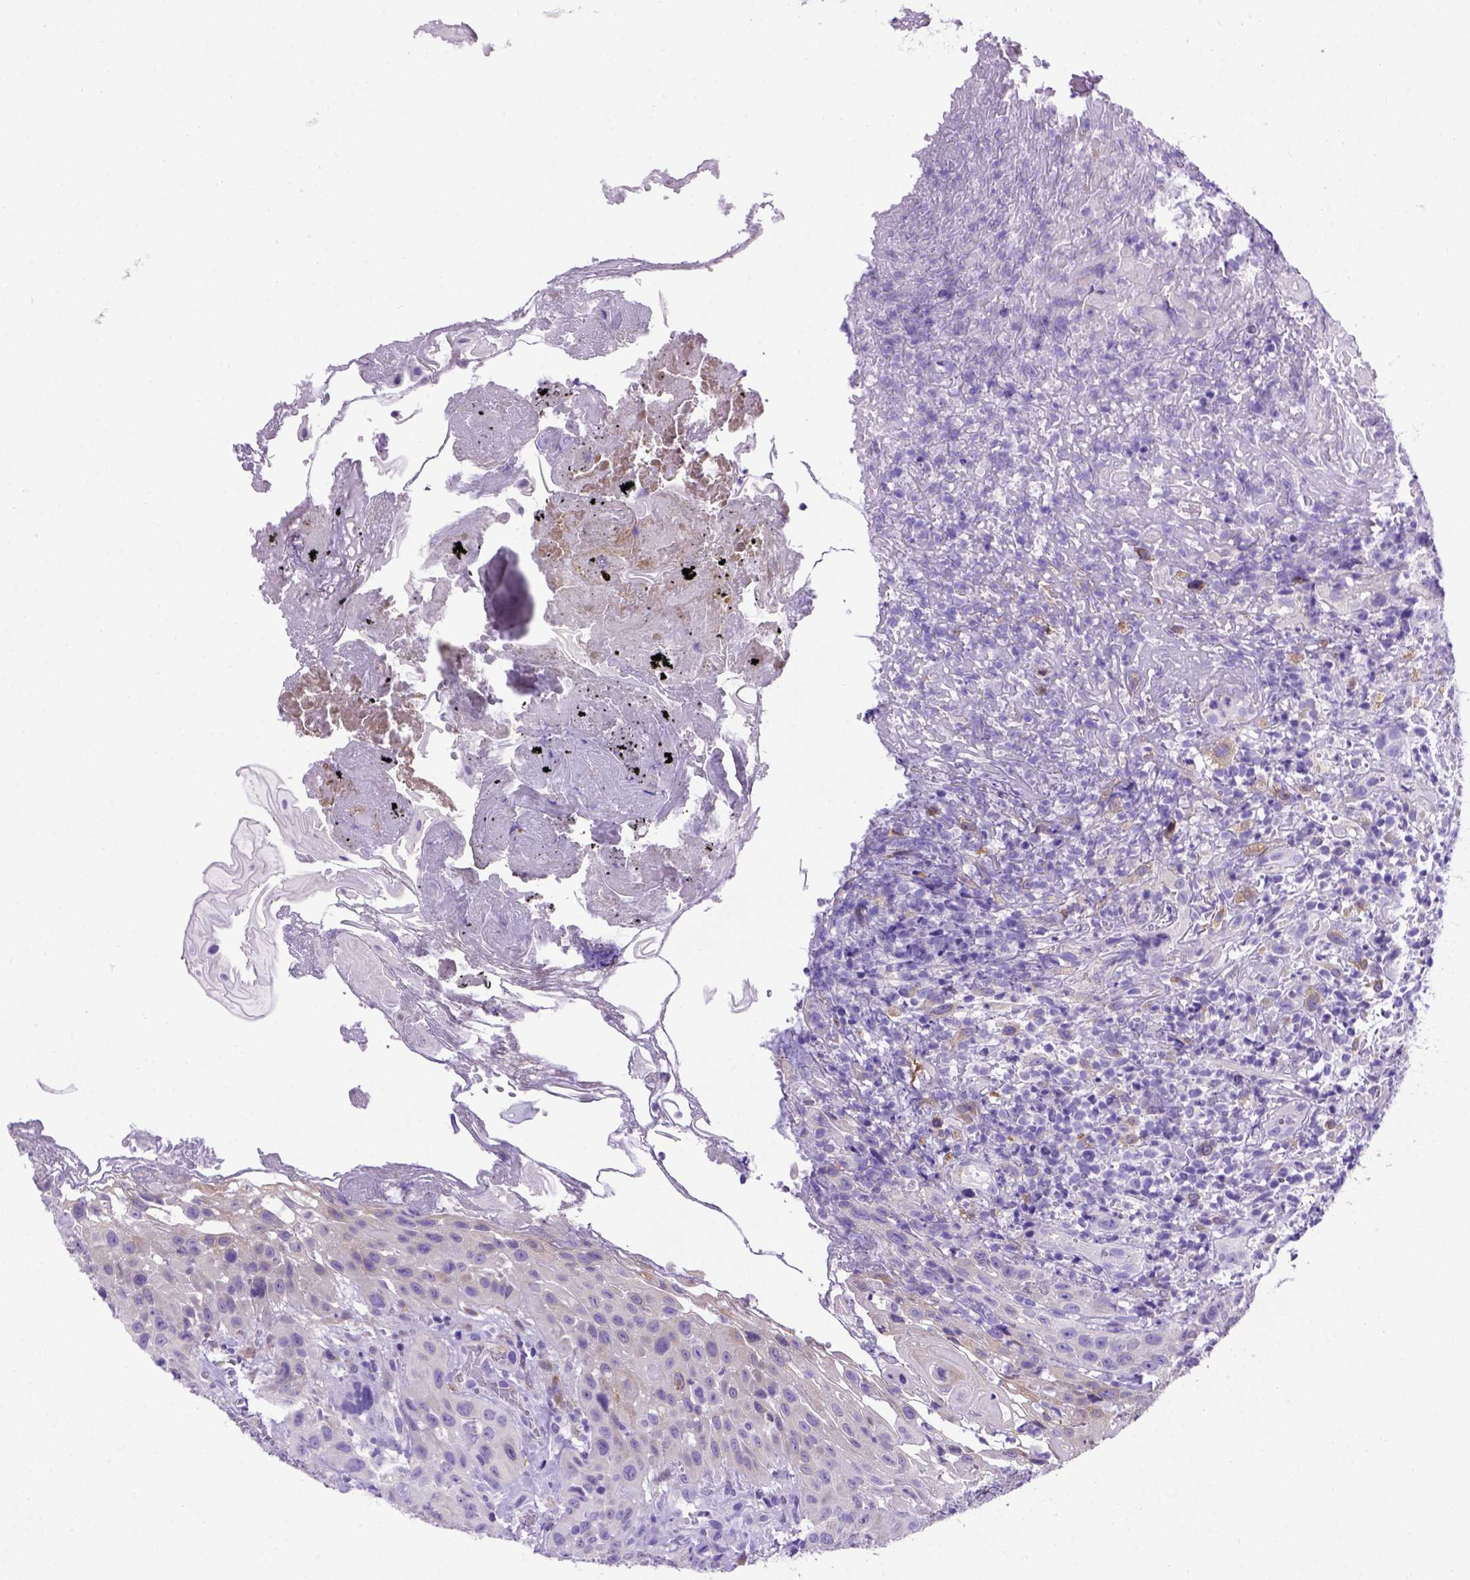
{"staining": {"intensity": "negative", "quantity": "none", "location": "none"}, "tissue": "head and neck cancer", "cell_type": "Tumor cells", "image_type": "cancer", "snomed": [{"axis": "morphology", "description": "Normal tissue, NOS"}, {"axis": "morphology", "description": "Squamous cell carcinoma, NOS"}, {"axis": "topography", "description": "Oral tissue"}, {"axis": "topography", "description": "Tounge, NOS"}, {"axis": "topography", "description": "Head-Neck"}], "caption": "IHC micrograph of head and neck cancer (squamous cell carcinoma) stained for a protein (brown), which displays no expression in tumor cells. (DAB (3,3'-diaminobenzidine) immunohistochemistry (IHC) visualized using brightfield microscopy, high magnification).", "gene": "PTGES", "patient": {"sex": "male", "age": 62}}